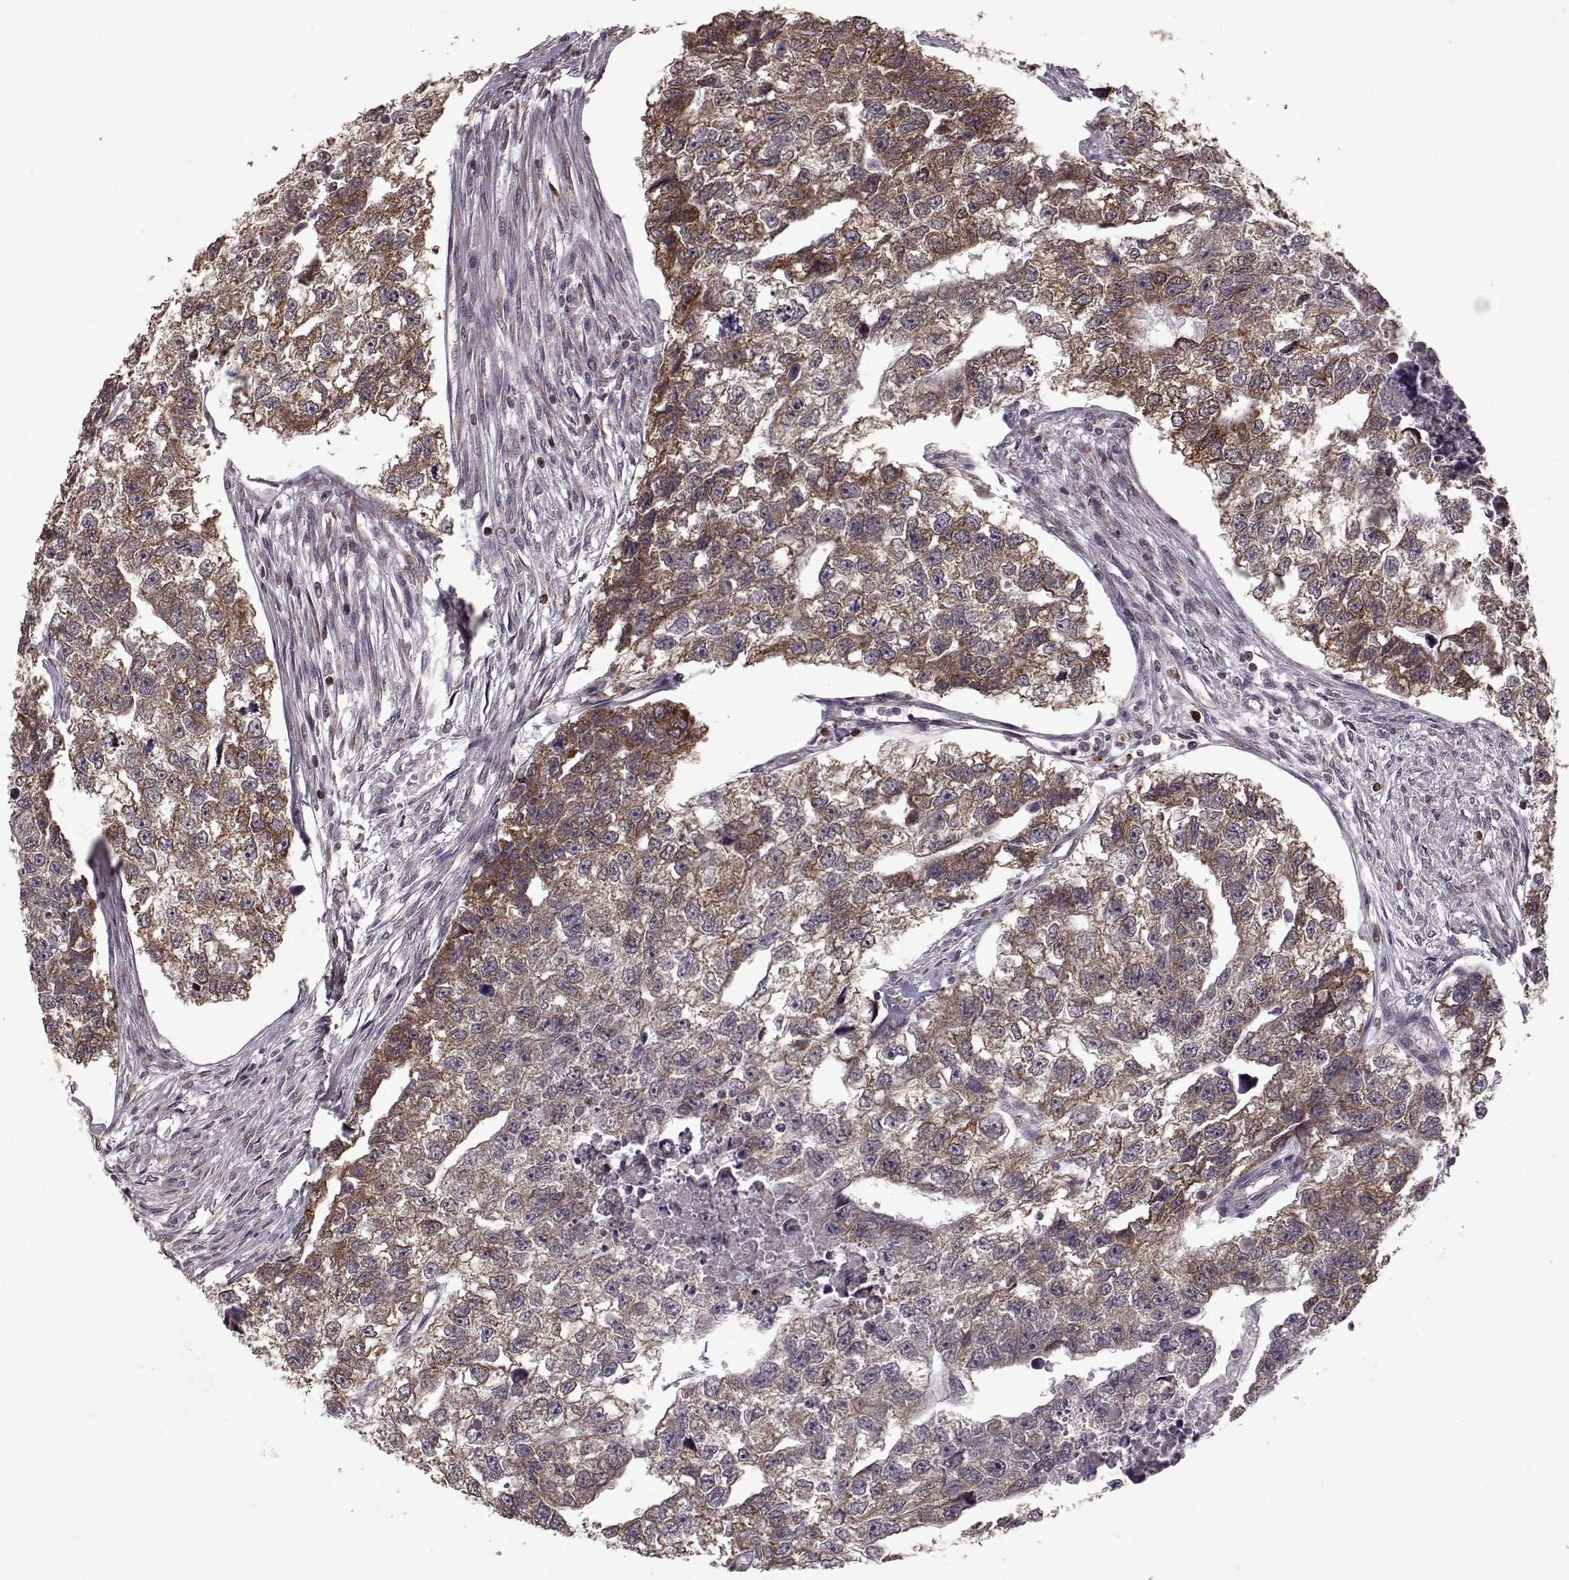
{"staining": {"intensity": "moderate", "quantity": ">75%", "location": "cytoplasmic/membranous"}, "tissue": "testis cancer", "cell_type": "Tumor cells", "image_type": "cancer", "snomed": [{"axis": "morphology", "description": "Carcinoma, Embryonal, NOS"}, {"axis": "morphology", "description": "Teratoma, malignant, NOS"}, {"axis": "topography", "description": "Testis"}], "caption": "A brown stain labels moderate cytoplasmic/membranous staining of a protein in testis cancer (embryonal carcinoma) tumor cells.", "gene": "ELOVL5", "patient": {"sex": "male", "age": 44}}